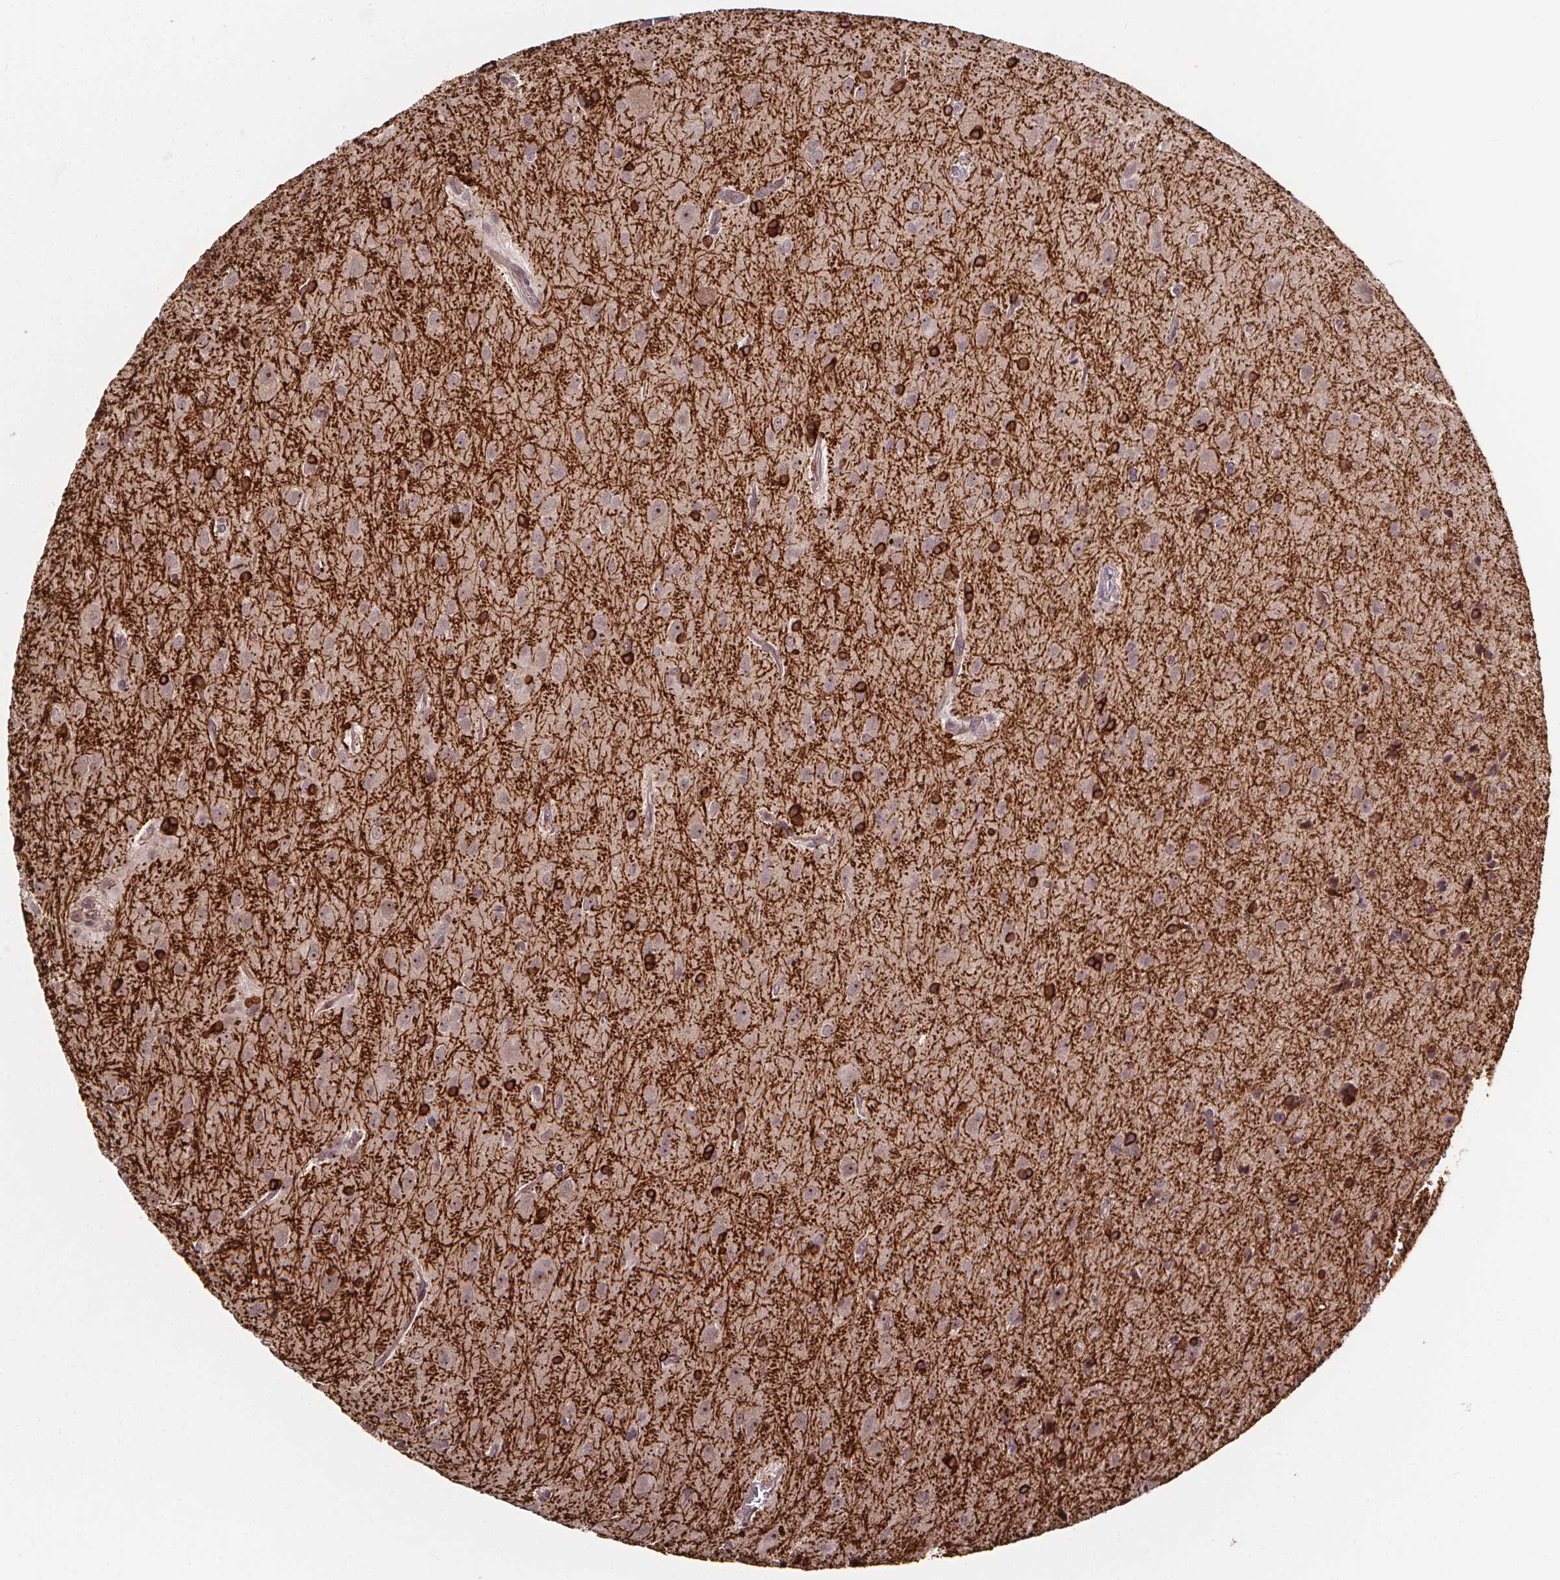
{"staining": {"intensity": "negative", "quantity": "none", "location": "none"}, "tissue": "glioma", "cell_type": "Tumor cells", "image_type": "cancer", "snomed": [{"axis": "morphology", "description": "Glioma, malignant, Low grade"}, {"axis": "topography", "description": "Brain"}], "caption": "Immunohistochemical staining of human malignant glioma (low-grade) reveals no significant positivity in tumor cells.", "gene": "DDIT3", "patient": {"sex": "male", "age": 58}}